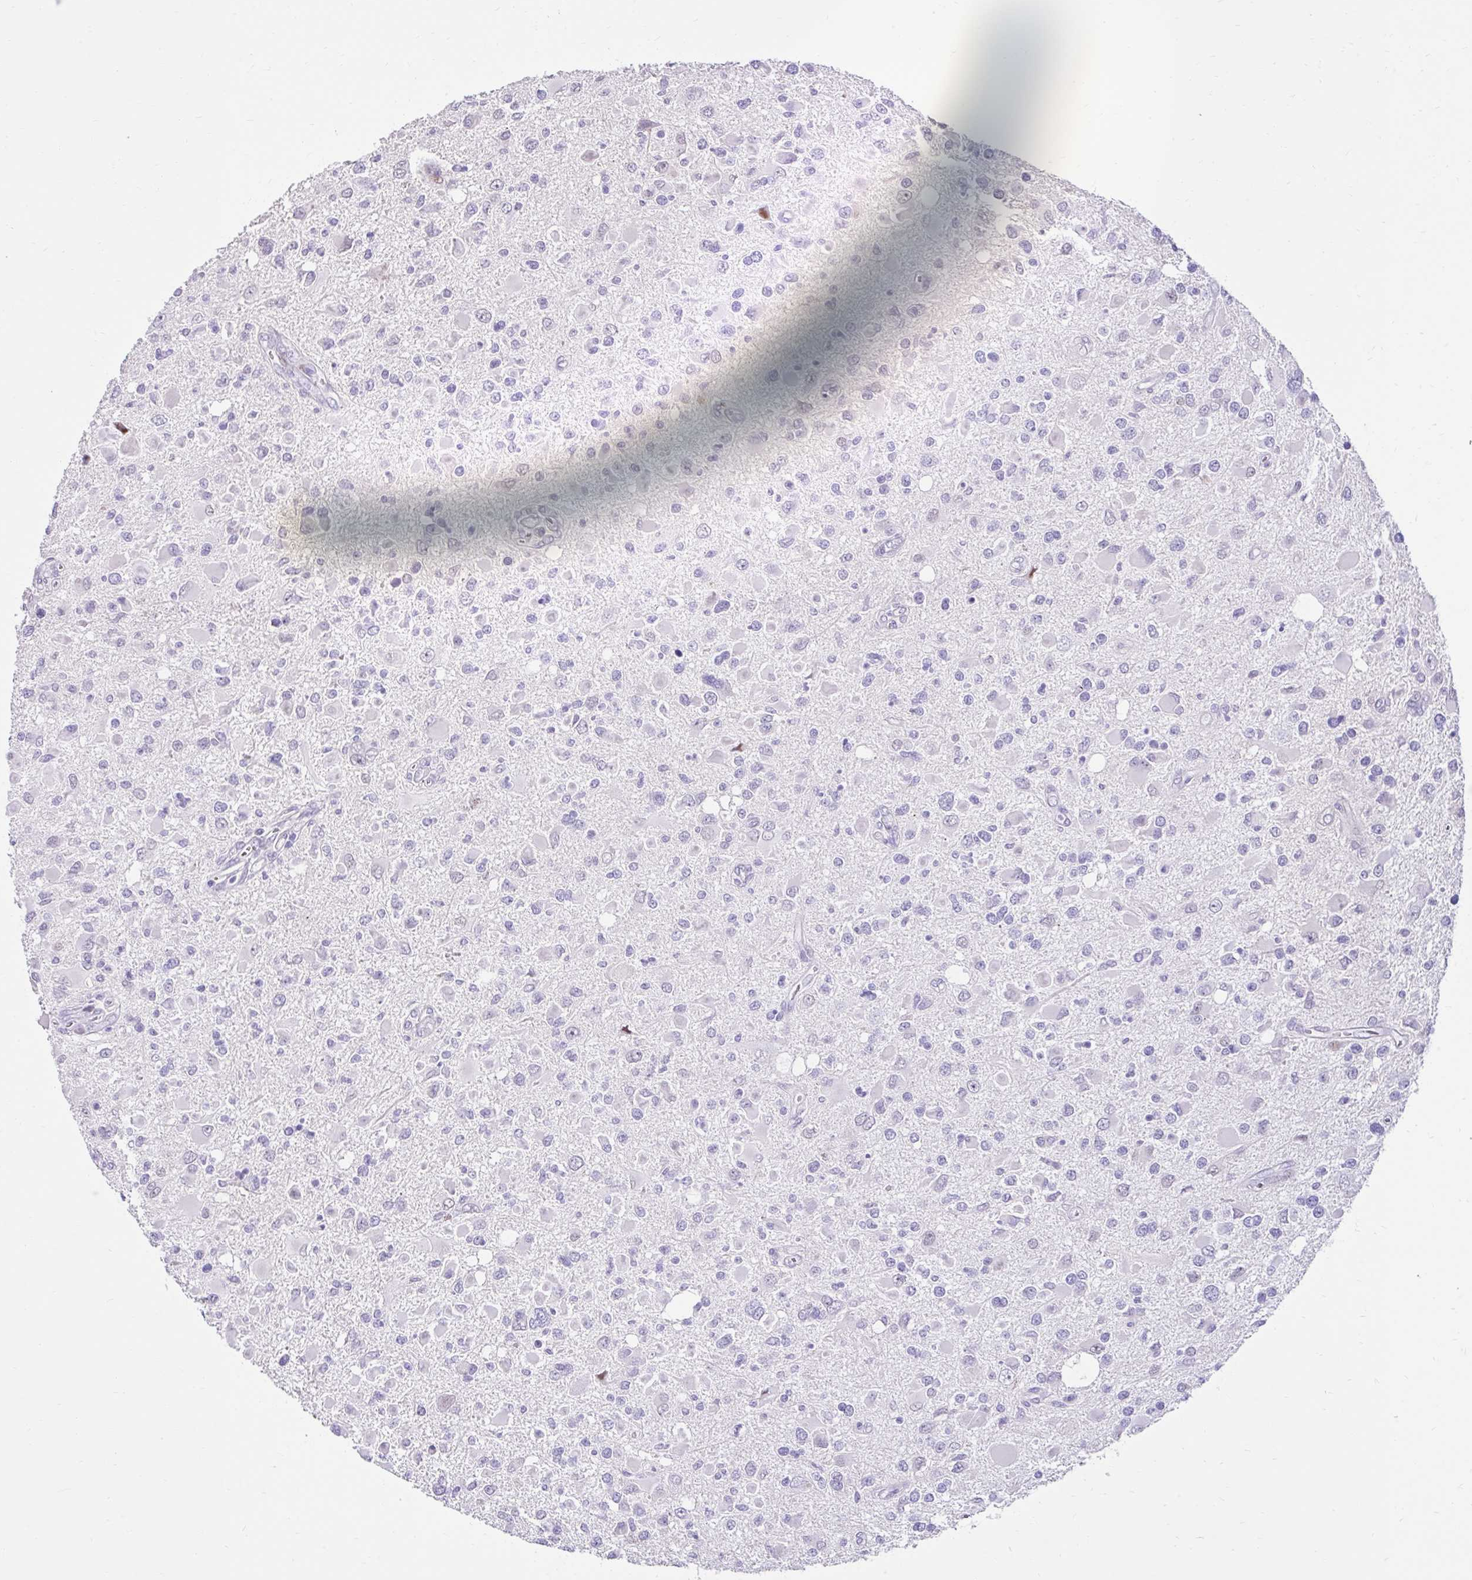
{"staining": {"intensity": "negative", "quantity": "none", "location": "none"}, "tissue": "glioma", "cell_type": "Tumor cells", "image_type": "cancer", "snomed": [{"axis": "morphology", "description": "Glioma, malignant, High grade"}, {"axis": "topography", "description": "Brain"}], "caption": "DAB (3,3'-diaminobenzidine) immunohistochemical staining of glioma displays no significant expression in tumor cells.", "gene": "NHLH2", "patient": {"sex": "male", "age": 53}}